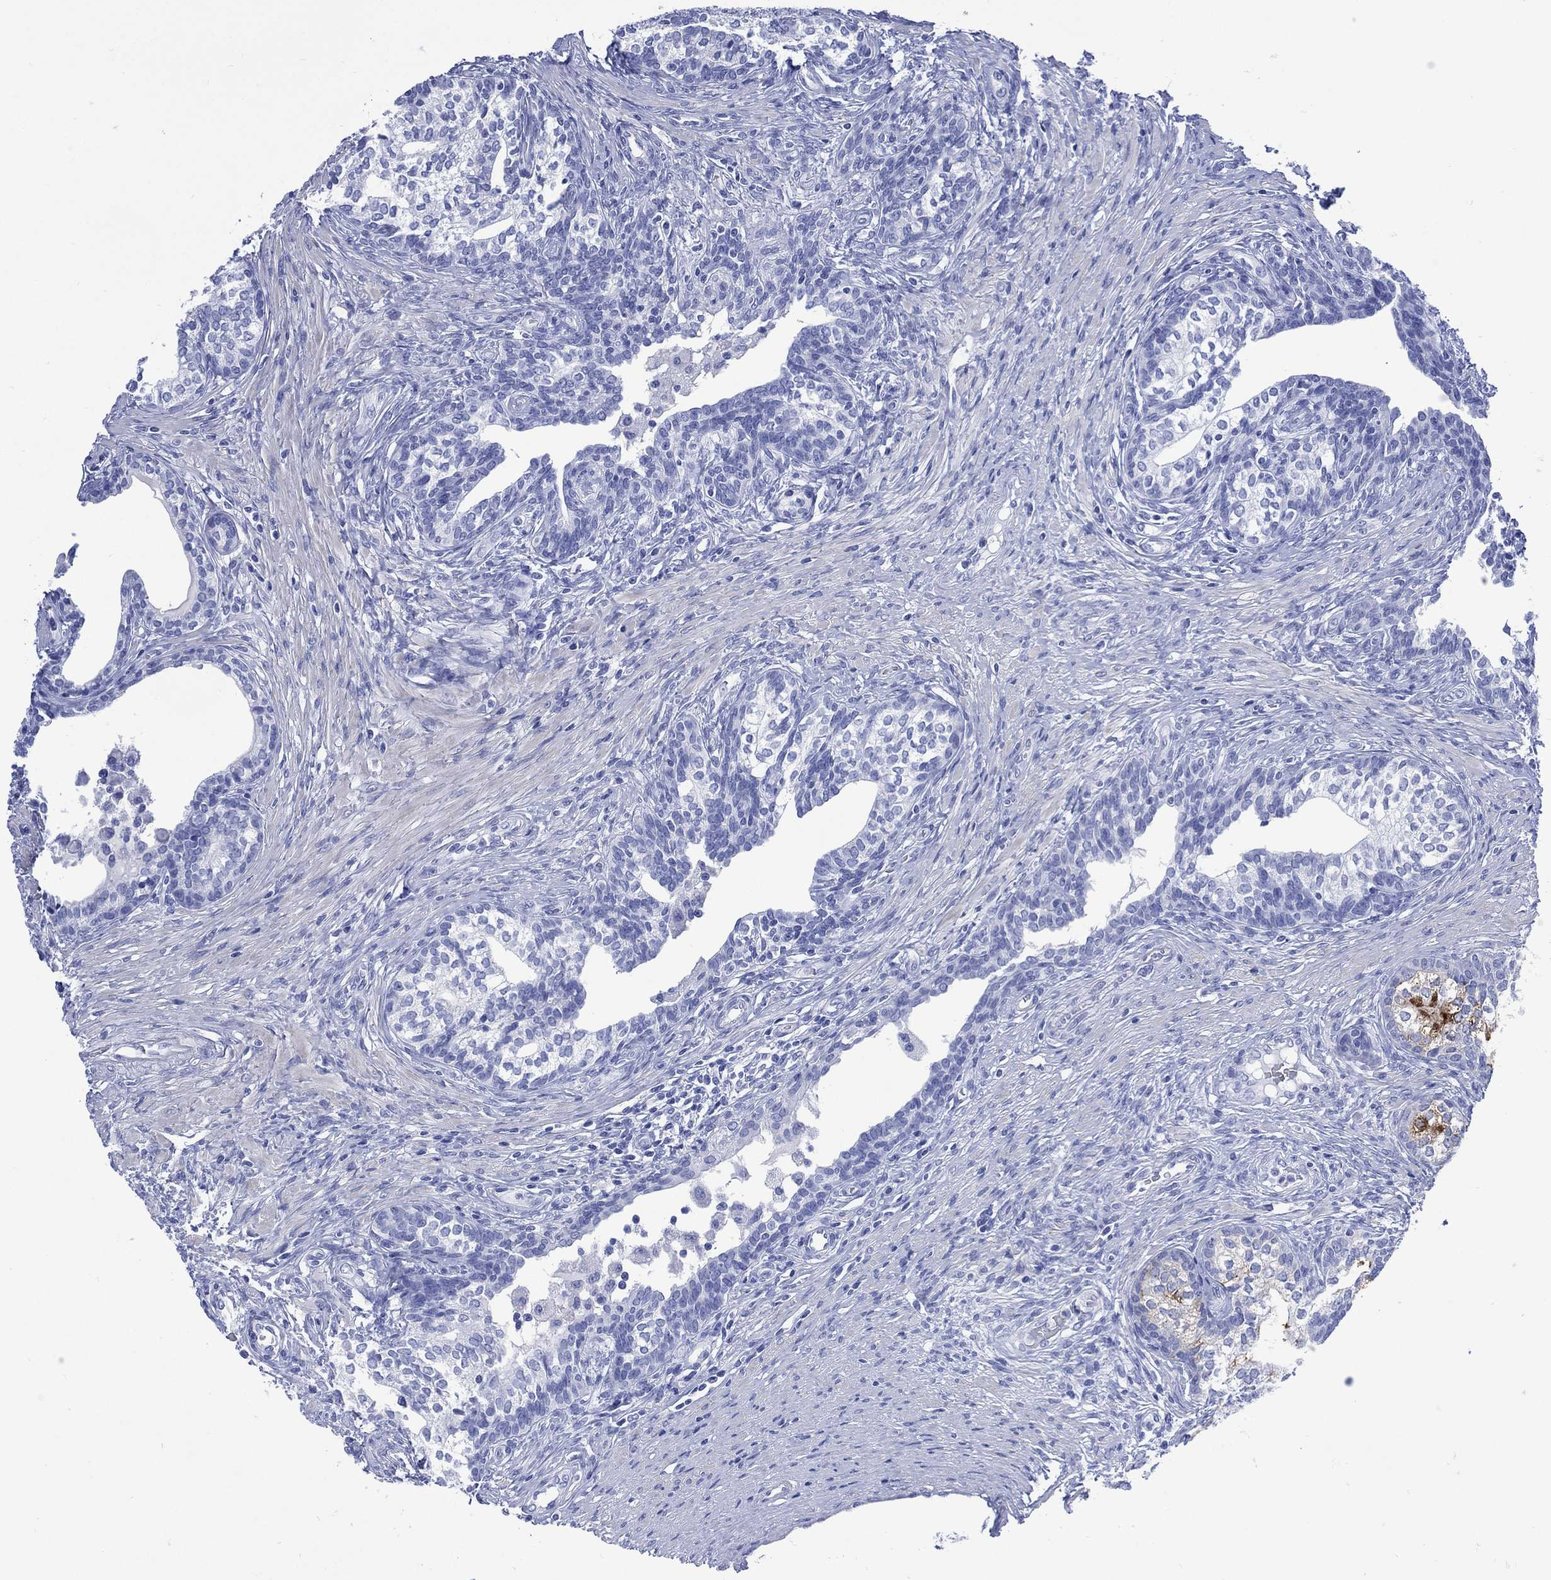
{"staining": {"intensity": "negative", "quantity": "none", "location": "none"}, "tissue": "prostate cancer", "cell_type": "Tumor cells", "image_type": "cancer", "snomed": [{"axis": "morphology", "description": "Adenocarcinoma, NOS"}, {"axis": "morphology", "description": "Adenocarcinoma, High grade"}, {"axis": "topography", "description": "Prostate"}], "caption": "This is a micrograph of immunohistochemistry (IHC) staining of prostate cancer (high-grade adenocarcinoma), which shows no positivity in tumor cells. The staining is performed using DAB brown chromogen with nuclei counter-stained in using hematoxylin.", "gene": "SHCBP1L", "patient": {"sex": "male", "age": 61}}